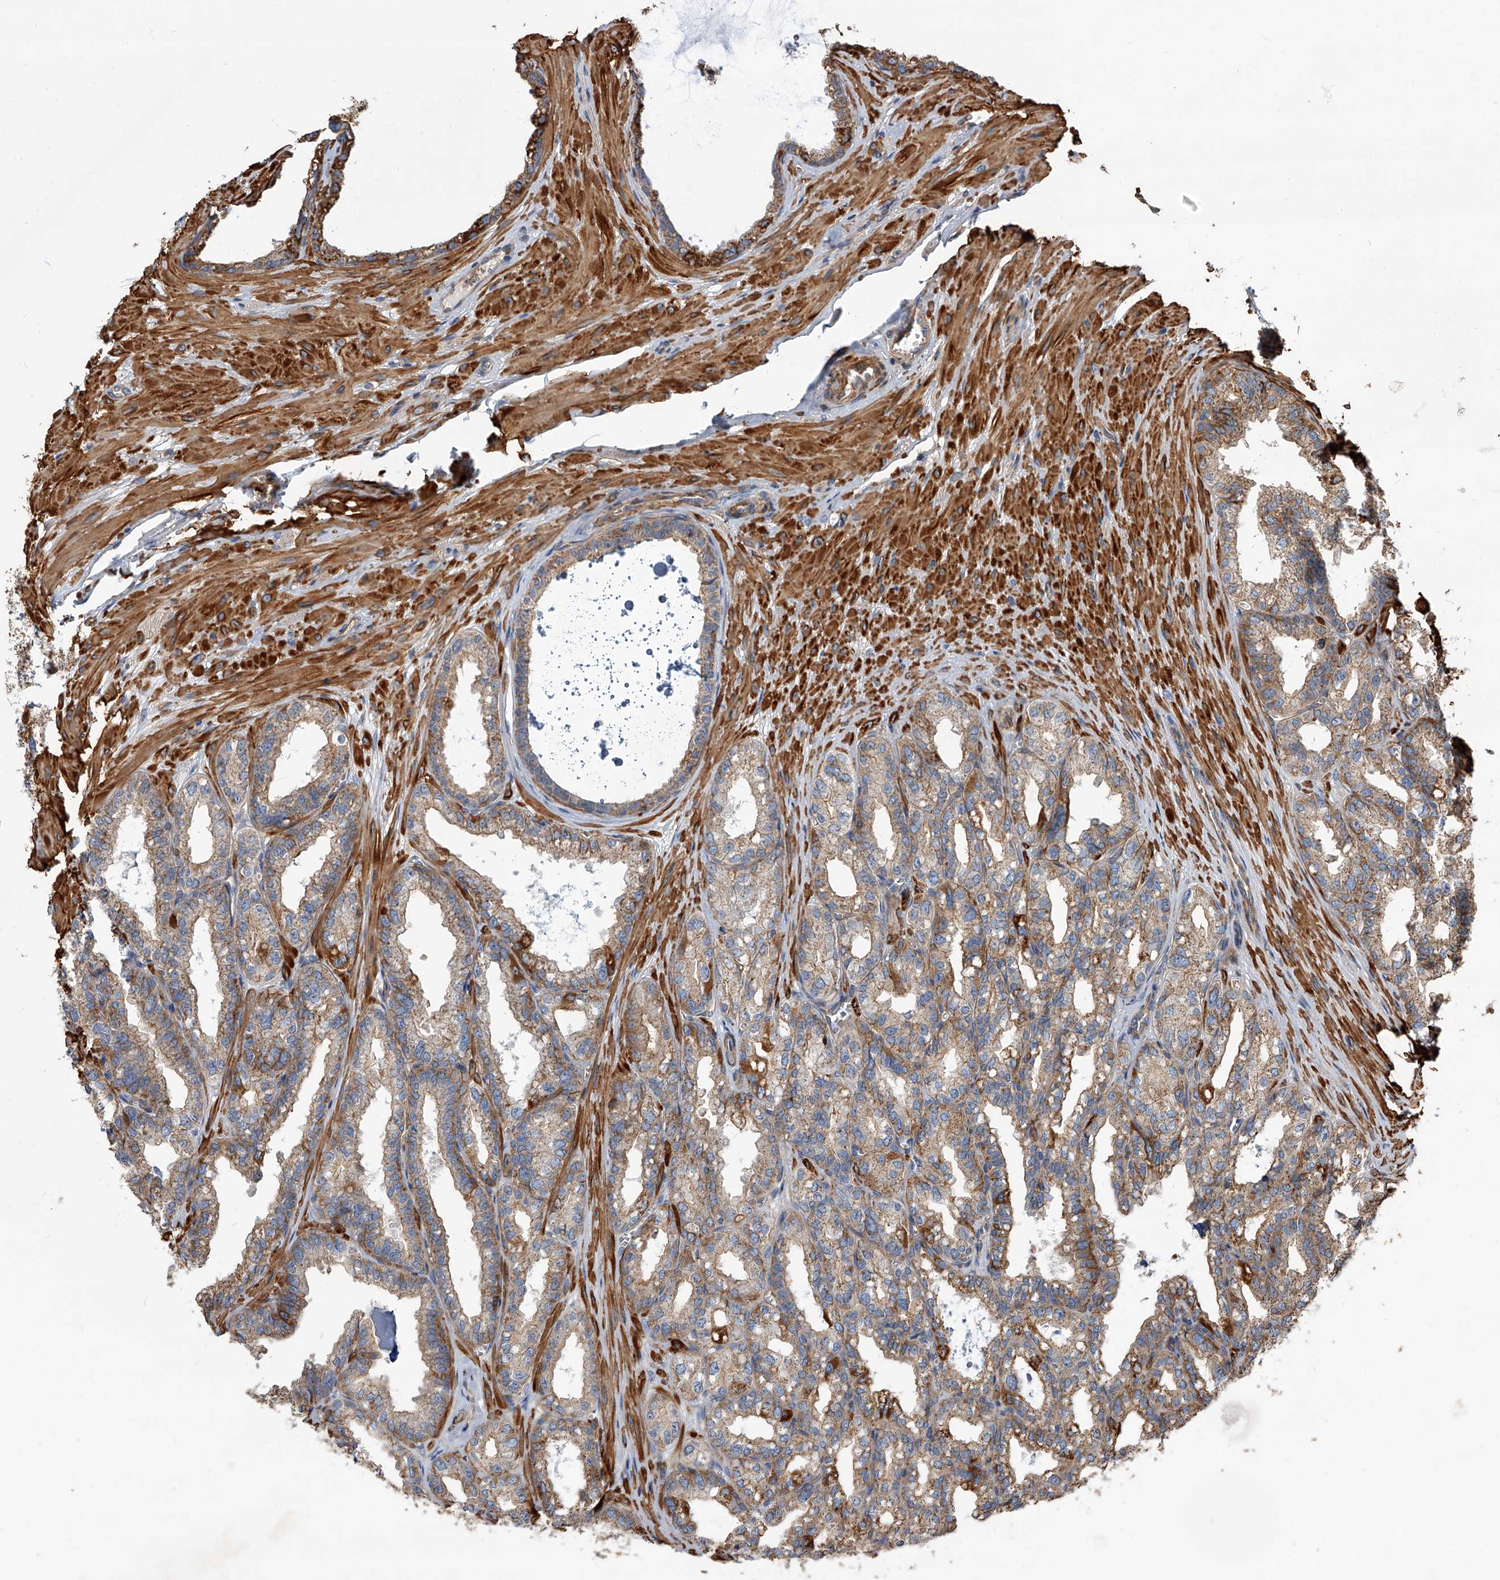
{"staining": {"intensity": "moderate", "quantity": "25%-75%", "location": "cytoplasmic/membranous"}, "tissue": "seminal vesicle", "cell_type": "Glandular cells", "image_type": "normal", "snomed": [{"axis": "morphology", "description": "Normal tissue, NOS"}, {"axis": "topography", "description": "Prostate"}, {"axis": "topography", "description": "Seminal veicle"}], "caption": "Glandular cells exhibit medium levels of moderate cytoplasmic/membranous positivity in approximately 25%-75% of cells in unremarkable human seminal vesicle.", "gene": "PISD", "patient": {"sex": "male", "age": 51}}